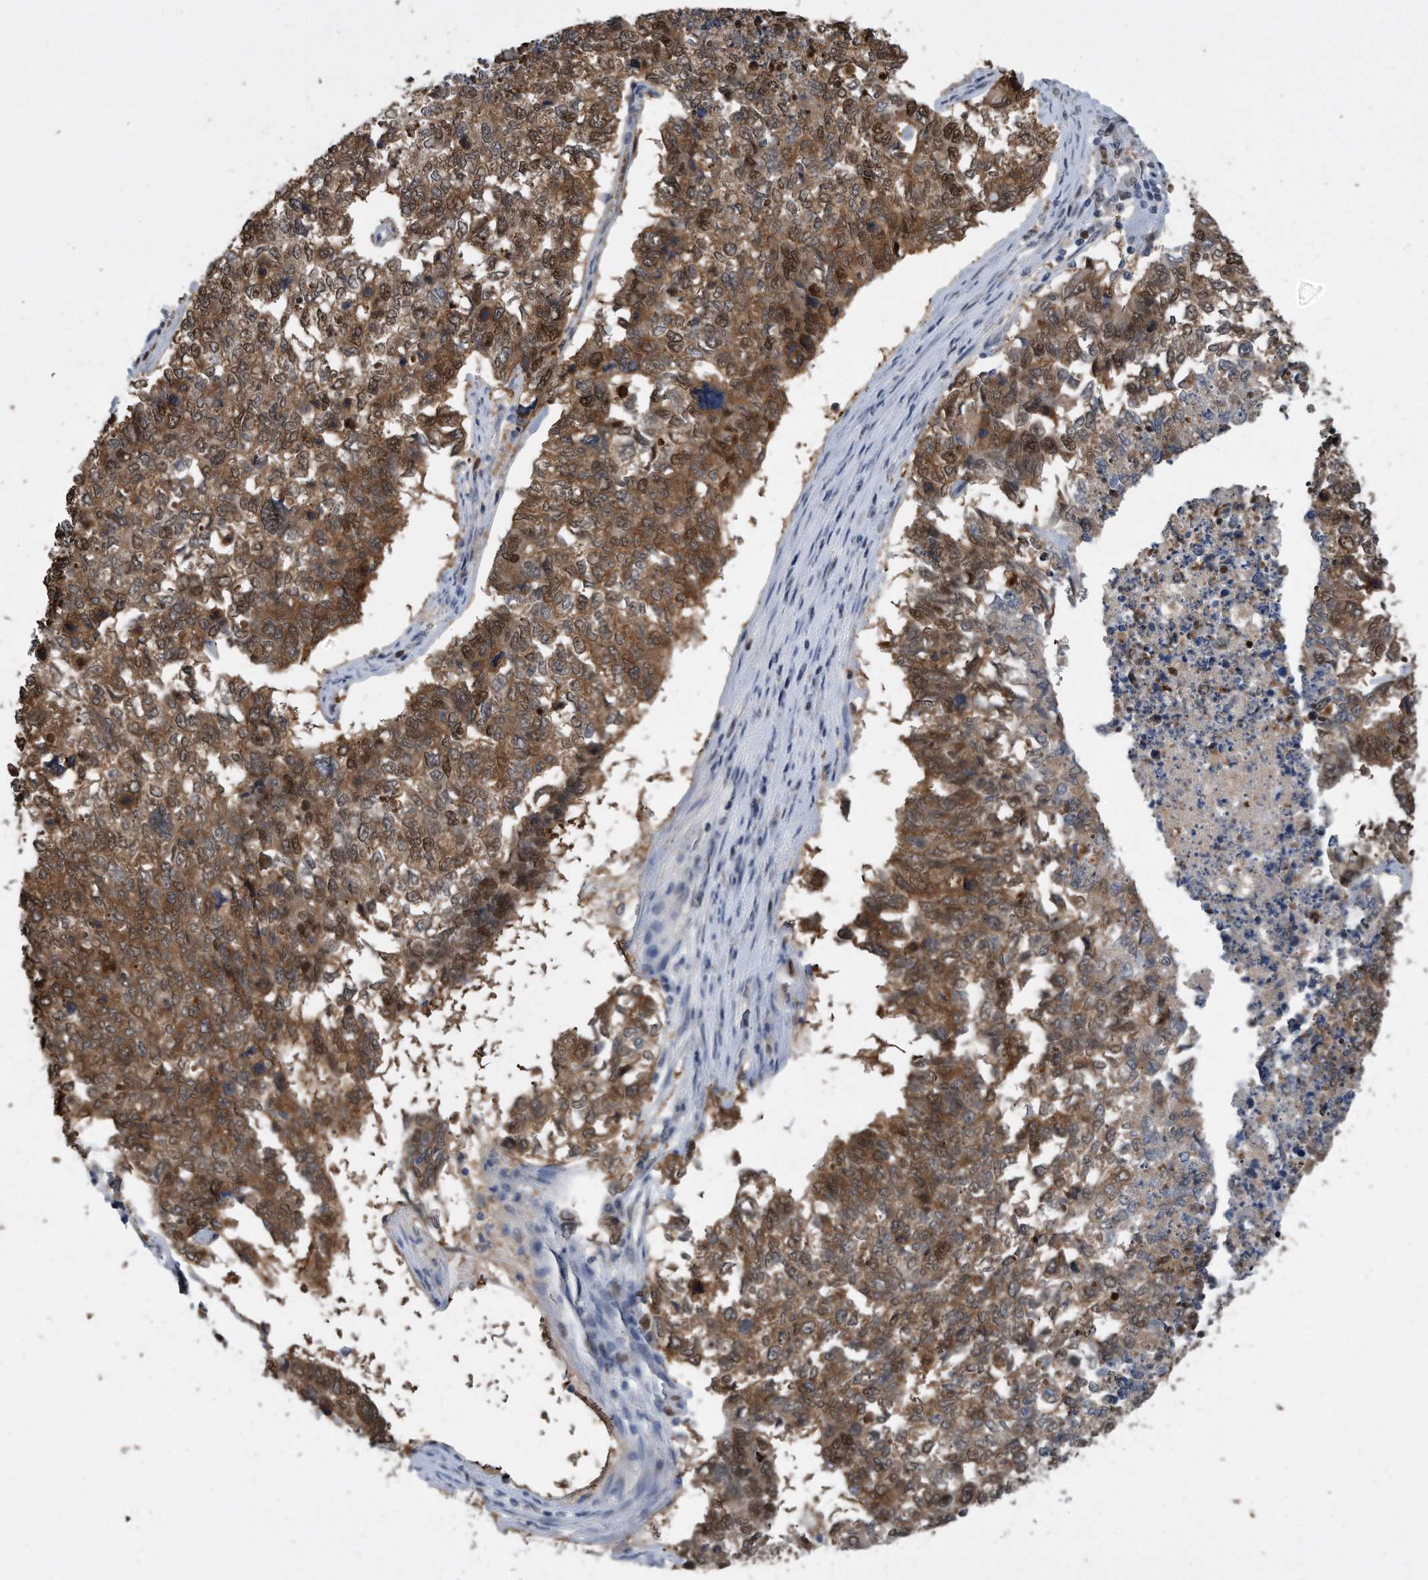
{"staining": {"intensity": "moderate", "quantity": ">75%", "location": "cytoplasmic/membranous,nuclear"}, "tissue": "cervical cancer", "cell_type": "Tumor cells", "image_type": "cancer", "snomed": [{"axis": "morphology", "description": "Squamous cell carcinoma, NOS"}, {"axis": "topography", "description": "Cervix"}], "caption": "Immunohistochemical staining of cervical cancer exhibits medium levels of moderate cytoplasmic/membranous and nuclear protein staining in about >75% of tumor cells. The staining was performed using DAB to visualize the protein expression in brown, while the nuclei were stained in blue with hematoxylin (Magnification: 20x).", "gene": "PCNA", "patient": {"sex": "female", "age": 63}}